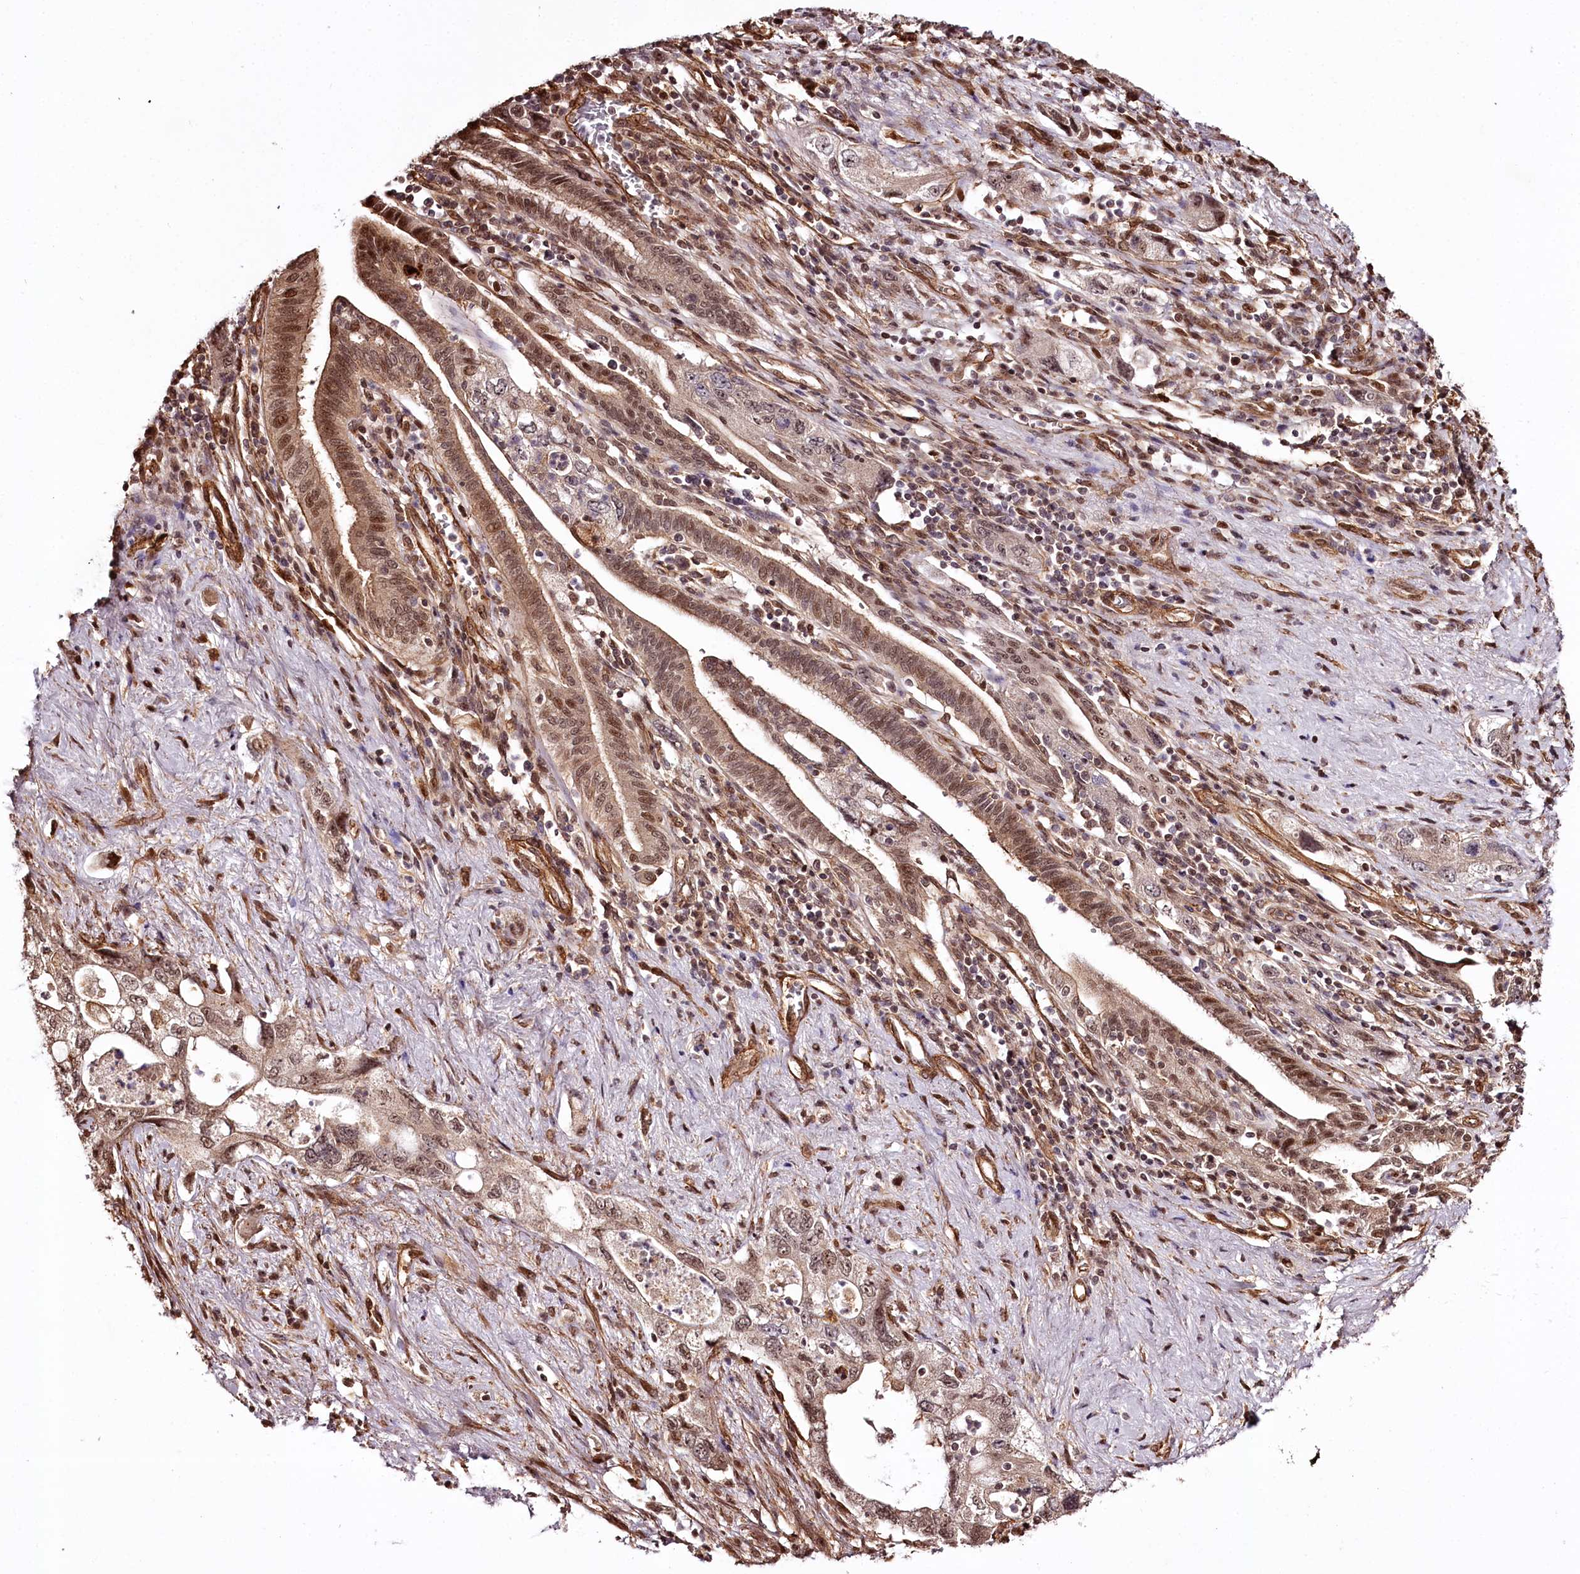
{"staining": {"intensity": "moderate", "quantity": ">75%", "location": "cytoplasmic/membranous,nuclear"}, "tissue": "pancreatic cancer", "cell_type": "Tumor cells", "image_type": "cancer", "snomed": [{"axis": "morphology", "description": "Adenocarcinoma, NOS"}, {"axis": "topography", "description": "Pancreas"}], "caption": "This photomicrograph shows immunohistochemistry (IHC) staining of adenocarcinoma (pancreatic), with medium moderate cytoplasmic/membranous and nuclear expression in approximately >75% of tumor cells.", "gene": "TTC33", "patient": {"sex": "female", "age": 73}}